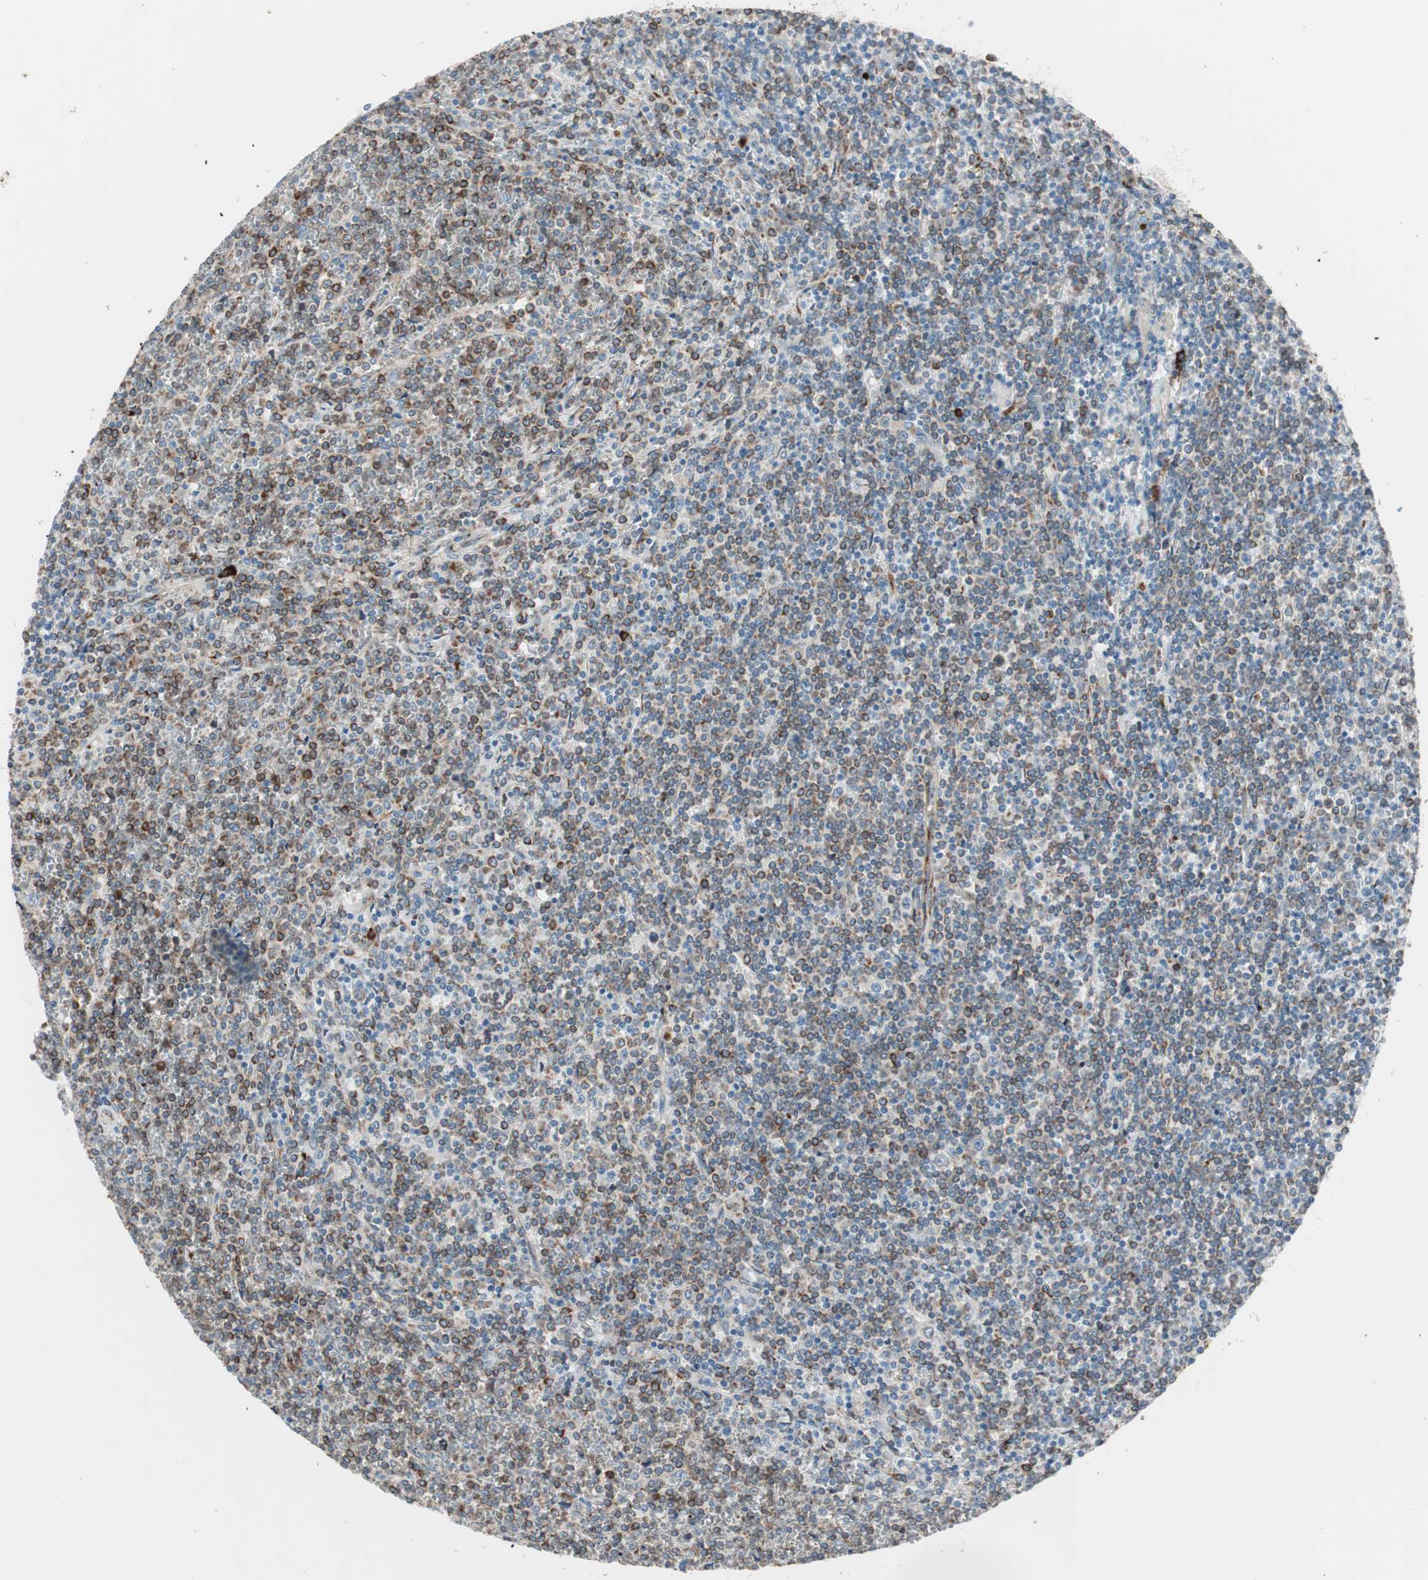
{"staining": {"intensity": "moderate", "quantity": "25%-75%", "location": "cytoplasmic/membranous"}, "tissue": "lymphoma", "cell_type": "Tumor cells", "image_type": "cancer", "snomed": [{"axis": "morphology", "description": "Malignant lymphoma, non-Hodgkin's type, Low grade"}, {"axis": "topography", "description": "Spleen"}], "caption": "This micrograph displays immunohistochemistry (IHC) staining of low-grade malignant lymphoma, non-Hodgkin's type, with medium moderate cytoplasmic/membranous positivity in approximately 25%-75% of tumor cells.", "gene": "P4HTM", "patient": {"sex": "female", "age": 19}}